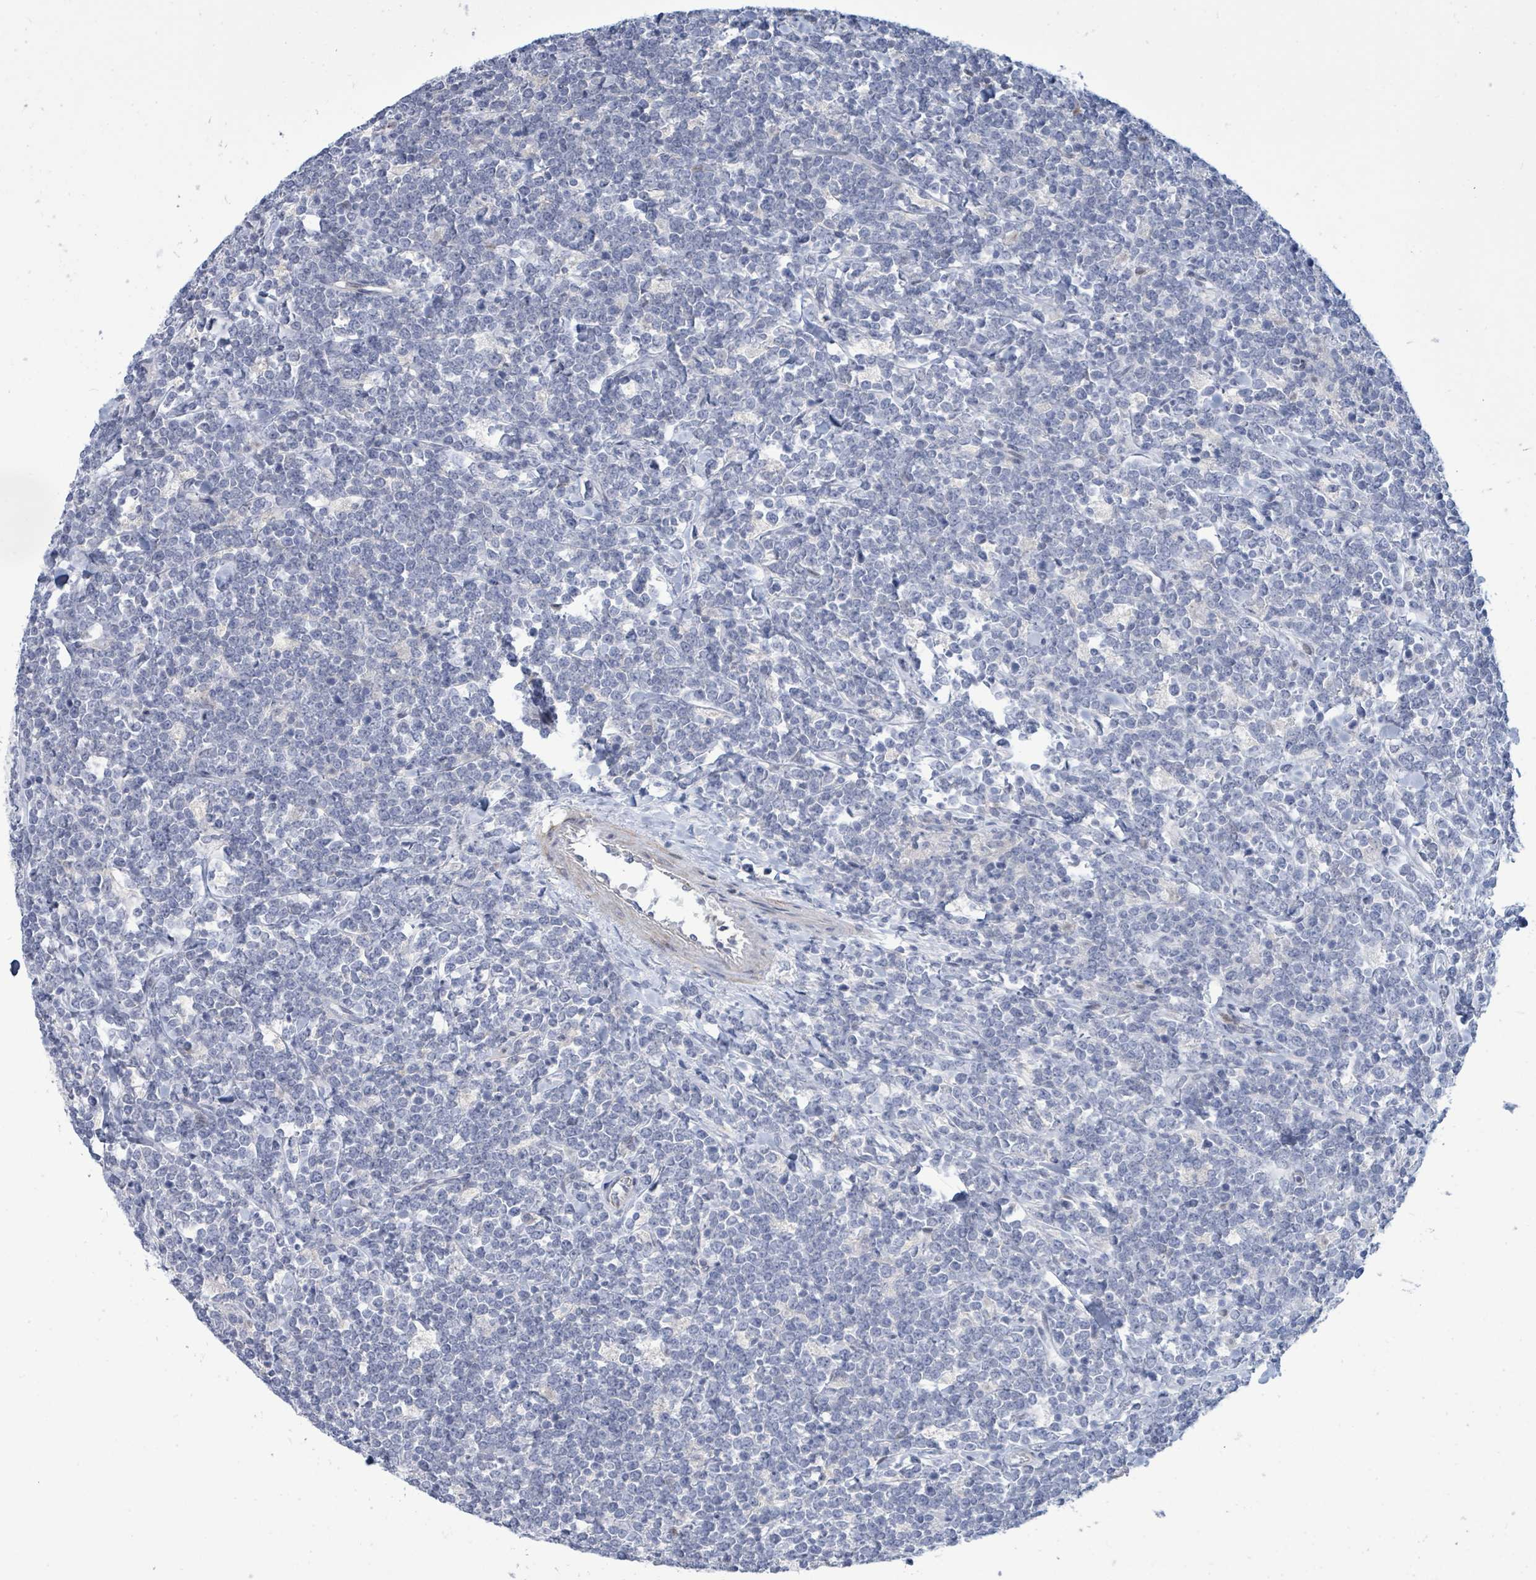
{"staining": {"intensity": "negative", "quantity": "none", "location": "none"}, "tissue": "lymphoma", "cell_type": "Tumor cells", "image_type": "cancer", "snomed": [{"axis": "morphology", "description": "Malignant lymphoma, non-Hodgkin's type, High grade"}, {"axis": "topography", "description": "Small intestine"}, {"axis": "topography", "description": "Colon"}], "caption": "This is an IHC micrograph of human lymphoma. There is no positivity in tumor cells.", "gene": "NTN3", "patient": {"sex": "male", "age": 8}}